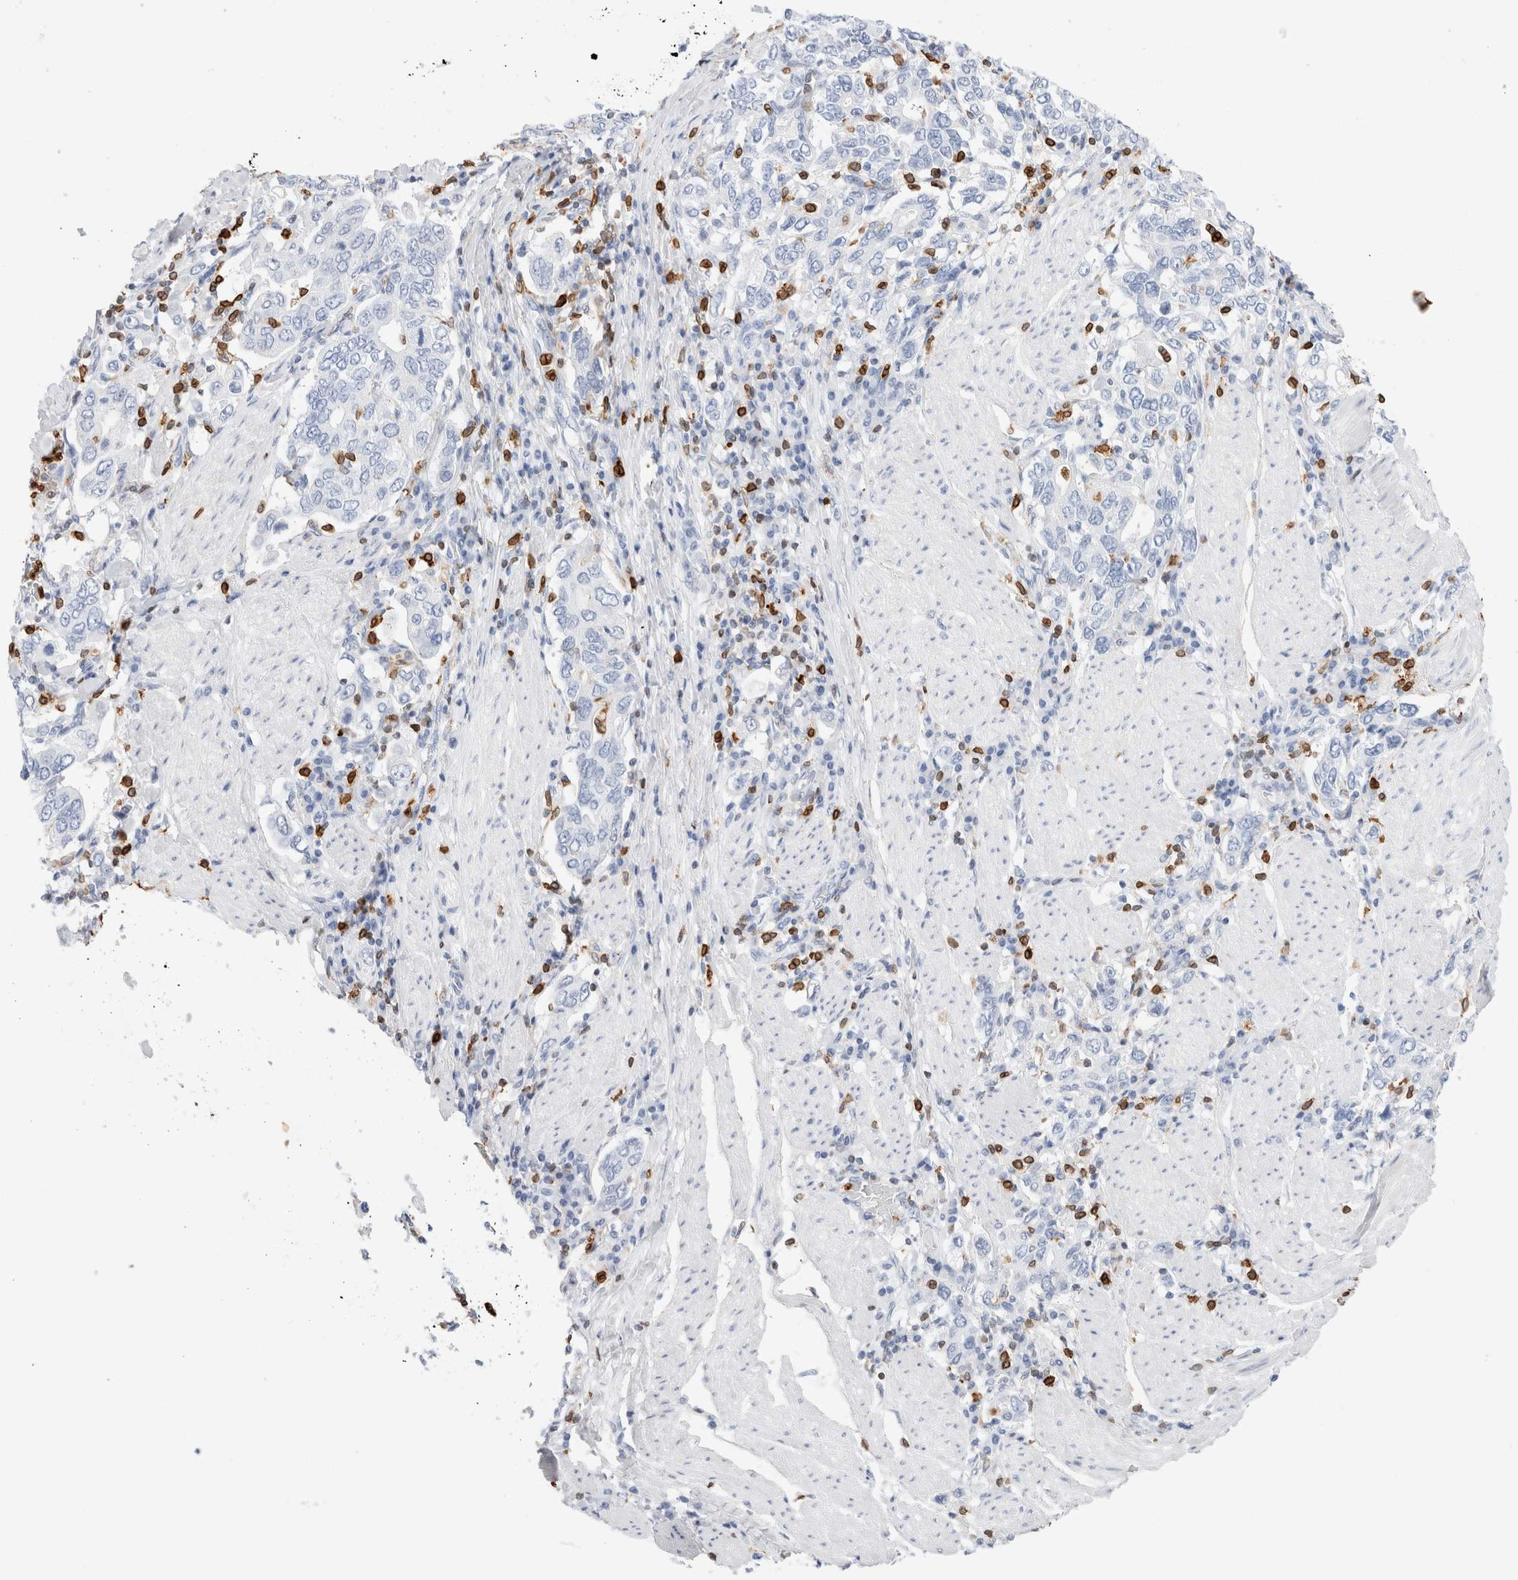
{"staining": {"intensity": "negative", "quantity": "none", "location": "none"}, "tissue": "stomach cancer", "cell_type": "Tumor cells", "image_type": "cancer", "snomed": [{"axis": "morphology", "description": "Adenocarcinoma, NOS"}, {"axis": "topography", "description": "Stomach, upper"}], "caption": "Tumor cells are negative for protein expression in human stomach cancer (adenocarcinoma).", "gene": "ALOX5AP", "patient": {"sex": "male", "age": 62}}